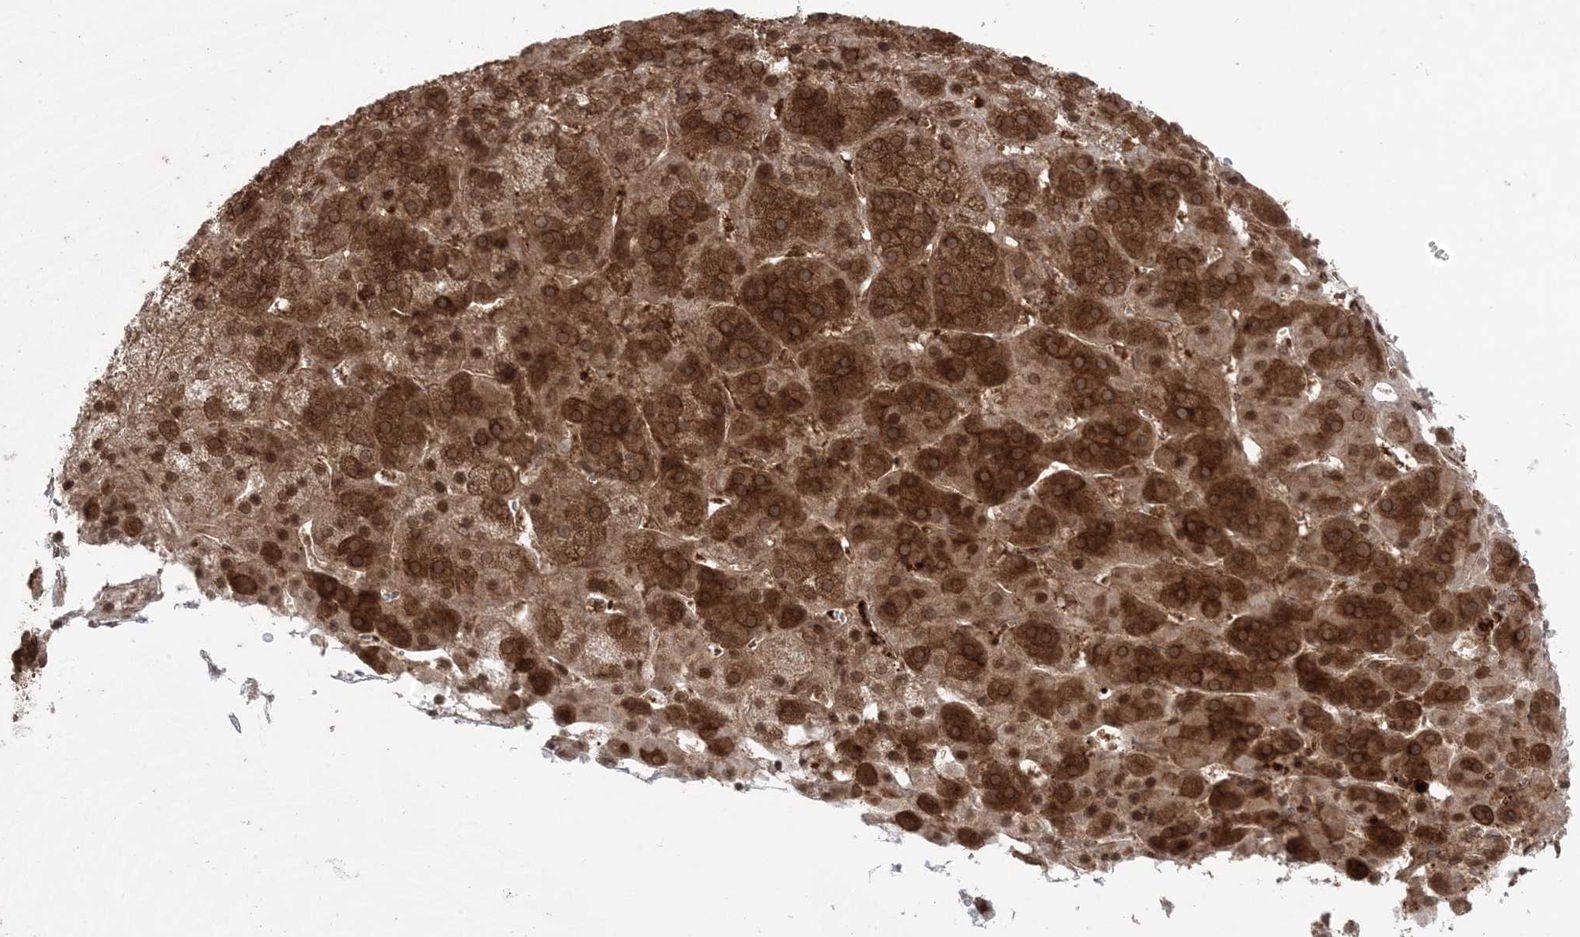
{"staining": {"intensity": "strong", "quantity": ">75%", "location": "cytoplasmic/membranous"}, "tissue": "adrenal gland", "cell_type": "Glandular cells", "image_type": "normal", "snomed": [{"axis": "morphology", "description": "Normal tissue, NOS"}, {"axis": "topography", "description": "Adrenal gland"}], "caption": "Approximately >75% of glandular cells in unremarkable adrenal gland show strong cytoplasmic/membranous protein positivity as visualized by brown immunohistochemical staining.", "gene": "DDX19B", "patient": {"sex": "female", "age": 57}}